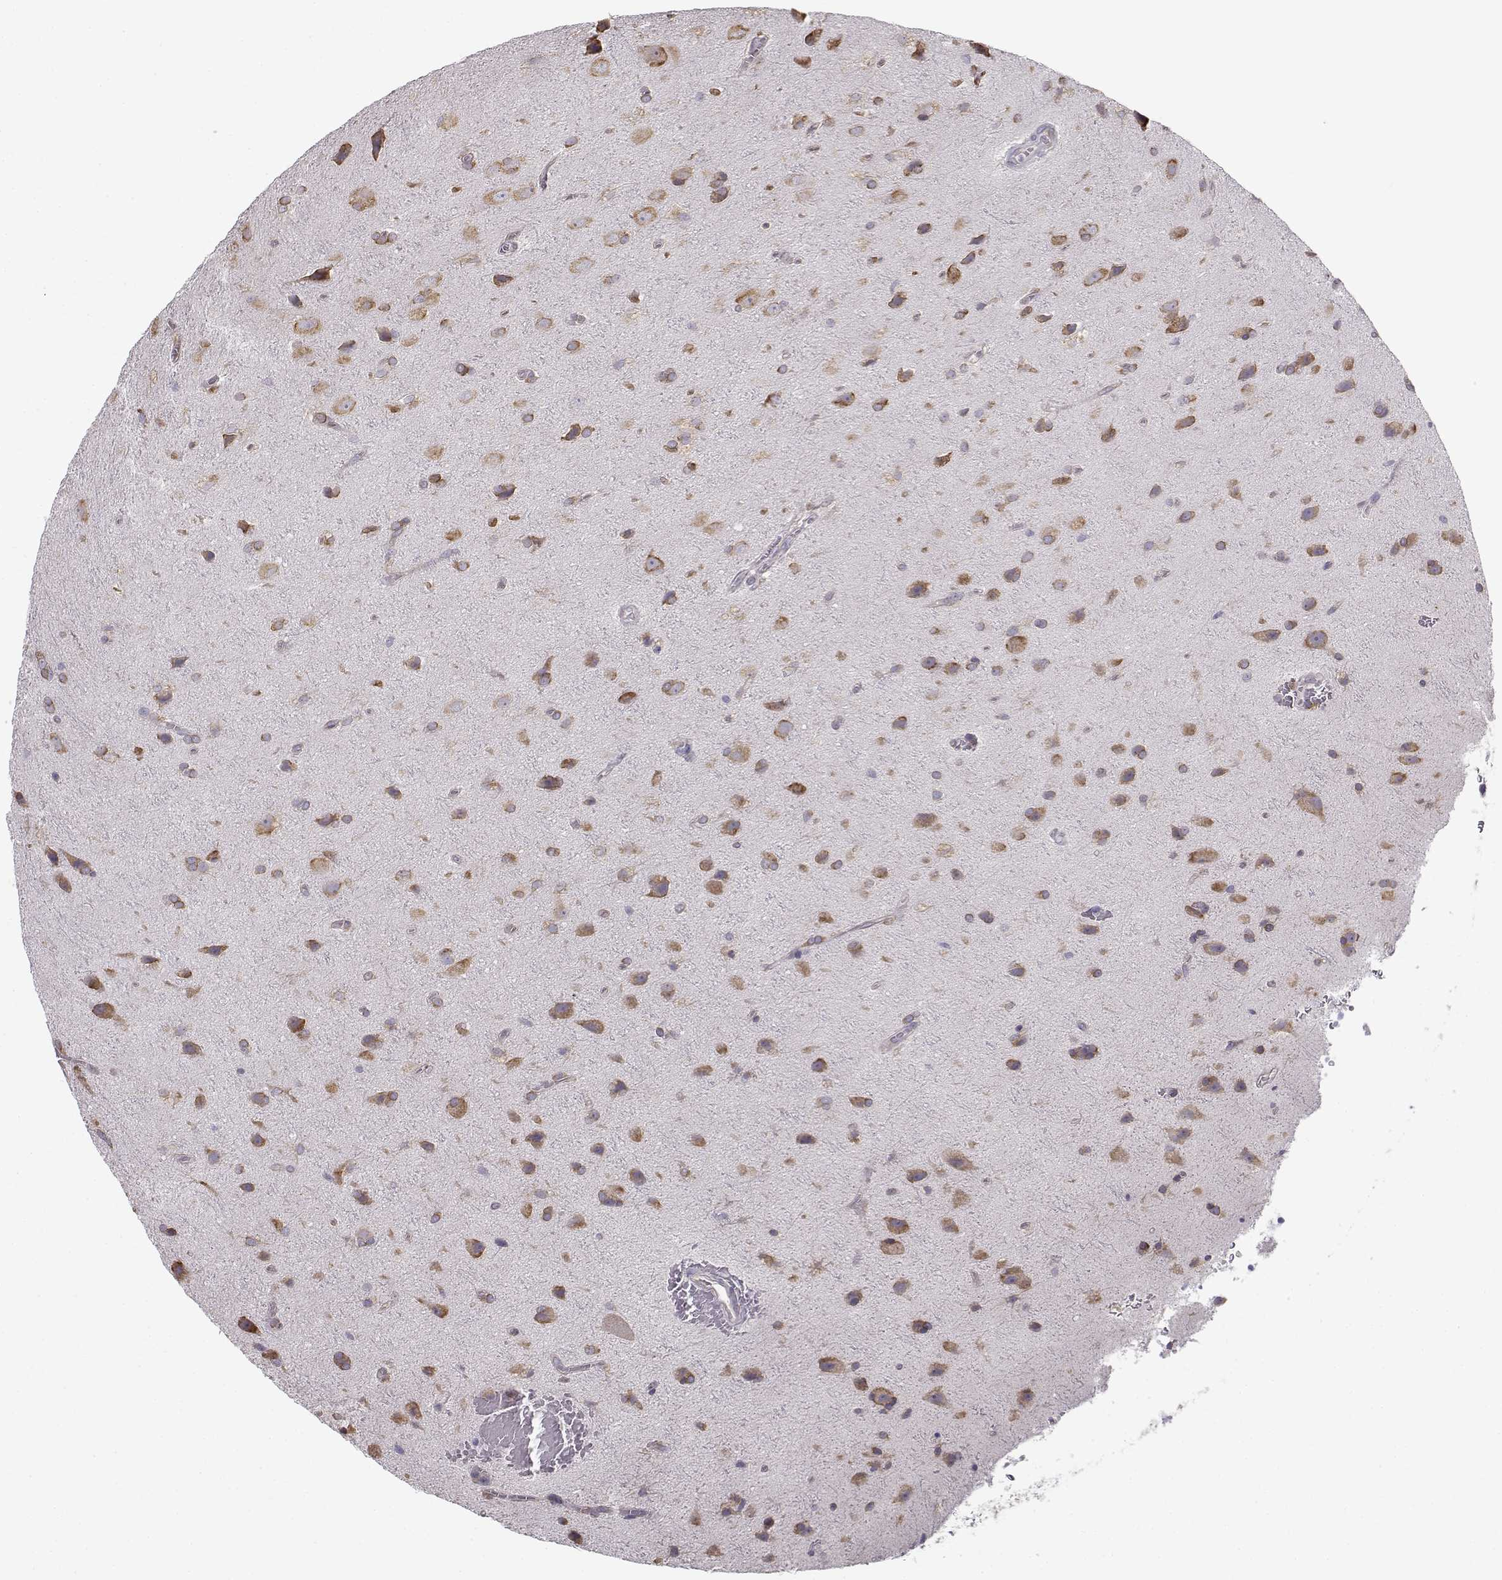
{"staining": {"intensity": "moderate", "quantity": "25%-75%", "location": "cytoplasmic/membranous"}, "tissue": "glioma", "cell_type": "Tumor cells", "image_type": "cancer", "snomed": [{"axis": "morphology", "description": "Glioma, malignant, Low grade"}, {"axis": "topography", "description": "Brain"}], "caption": "DAB (3,3'-diaminobenzidine) immunohistochemical staining of human malignant glioma (low-grade) displays moderate cytoplasmic/membranous protein staining in approximately 25%-75% of tumor cells.", "gene": "BEND6", "patient": {"sex": "male", "age": 58}}